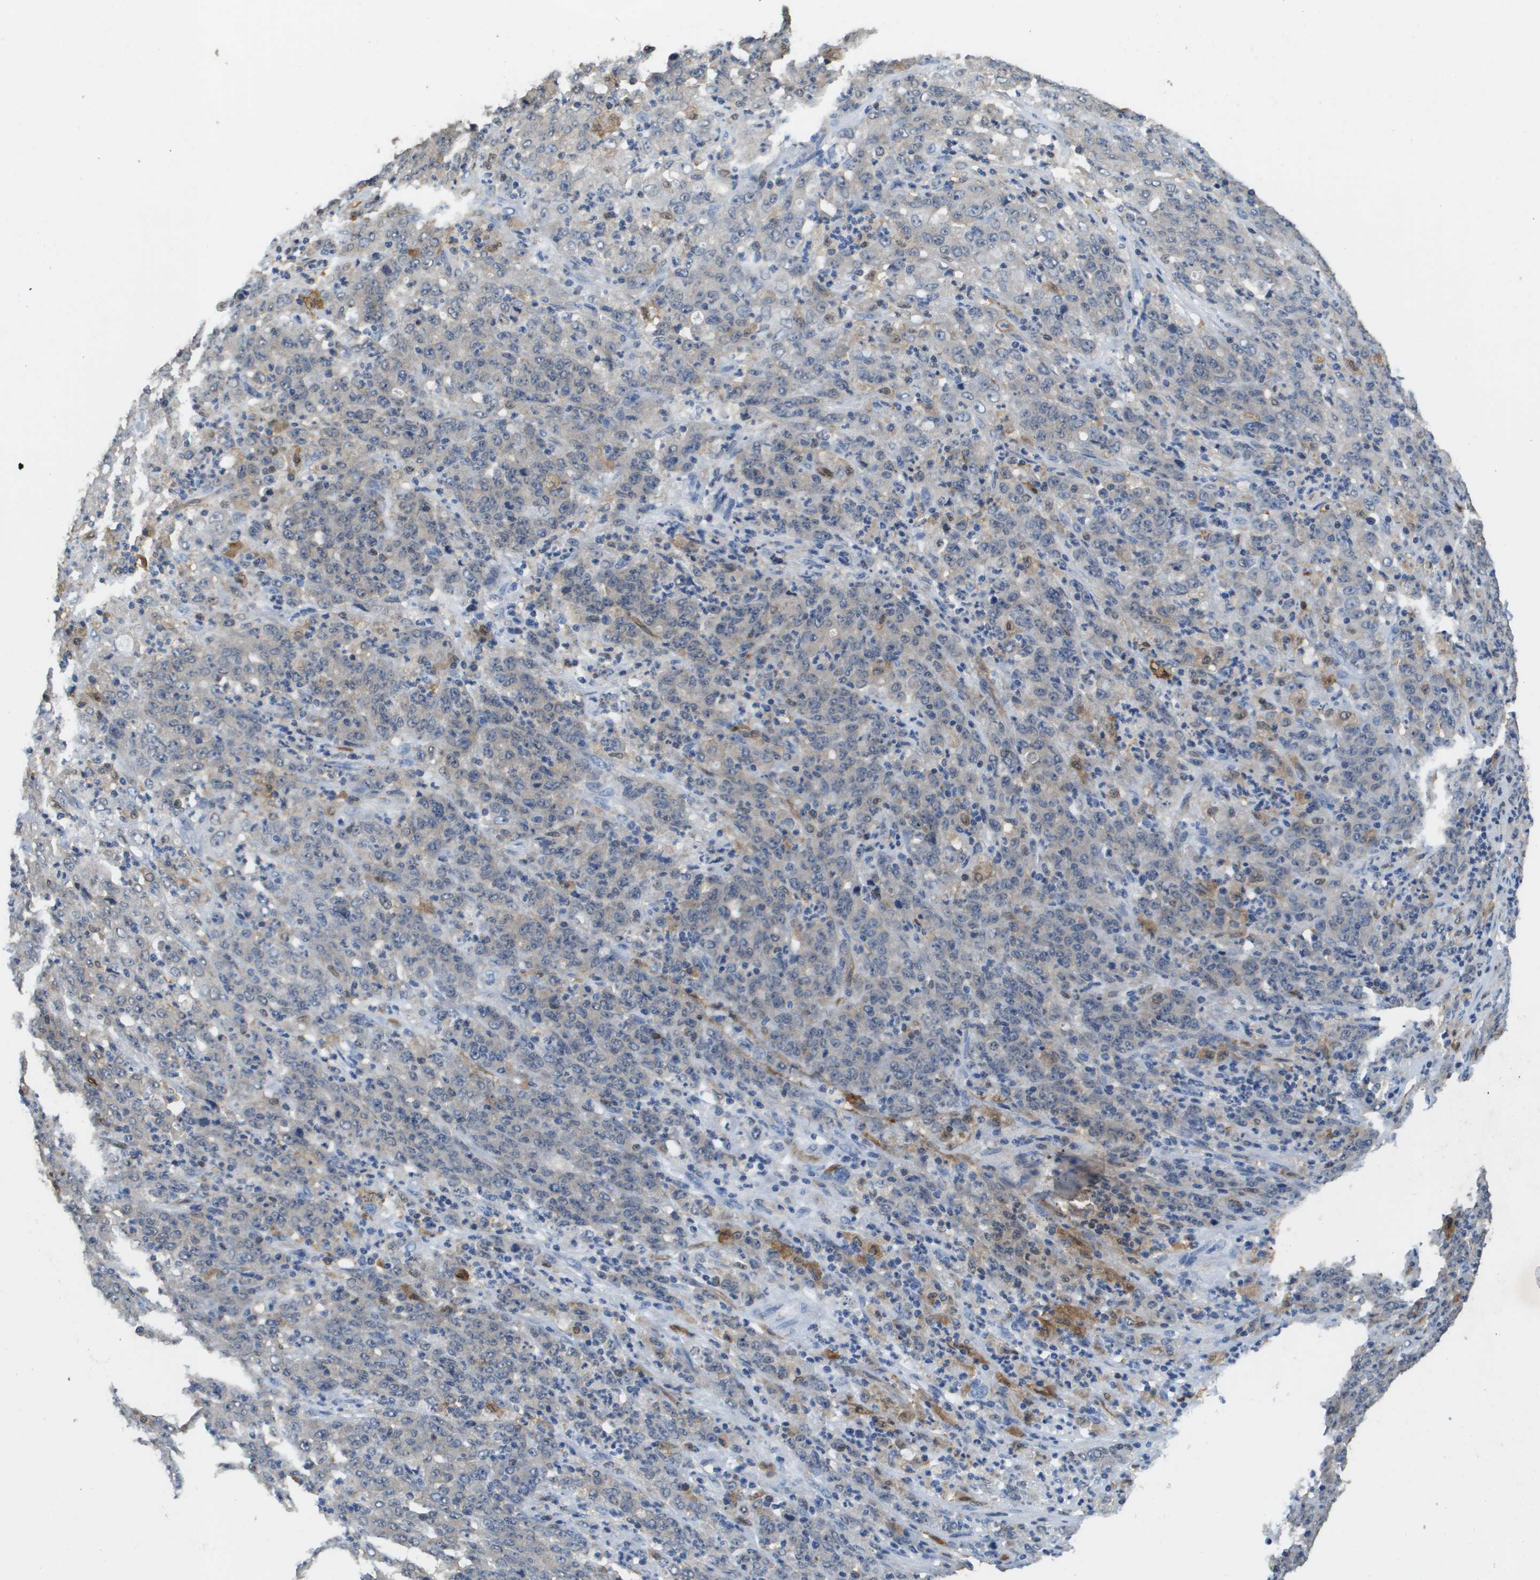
{"staining": {"intensity": "negative", "quantity": "none", "location": "none"}, "tissue": "stomach cancer", "cell_type": "Tumor cells", "image_type": "cancer", "snomed": [{"axis": "morphology", "description": "Adenocarcinoma, NOS"}, {"axis": "topography", "description": "Stomach, lower"}], "caption": "This is an immunohistochemistry photomicrograph of stomach cancer. There is no staining in tumor cells.", "gene": "FABP5", "patient": {"sex": "female", "age": 71}}